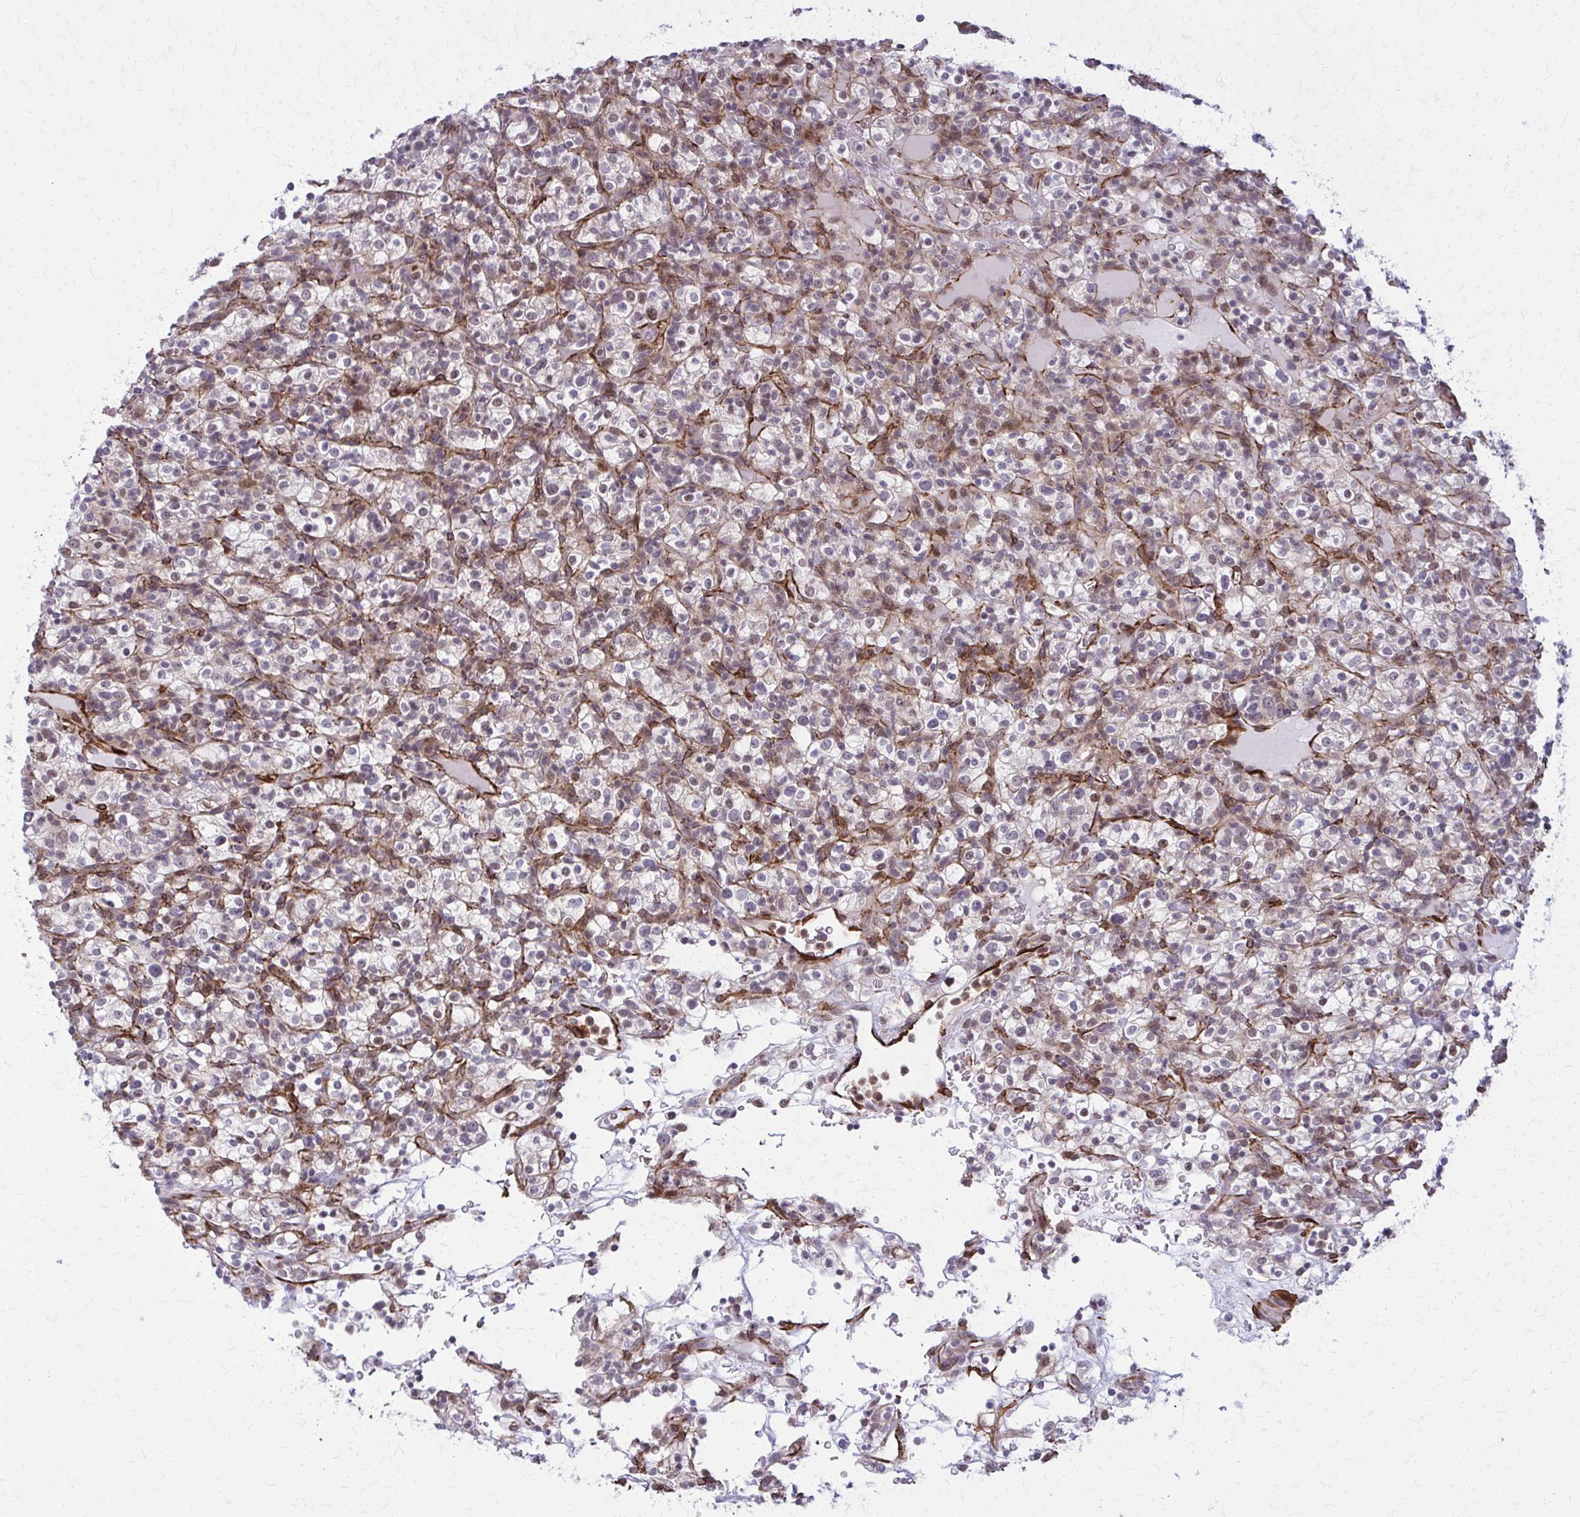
{"staining": {"intensity": "negative", "quantity": "none", "location": "none"}, "tissue": "renal cancer", "cell_type": "Tumor cells", "image_type": "cancer", "snomed": [{"axis": "morphology", "description": "Normal tissue, NOS"}, {"axis": "morphology", "description": "Adenocarcinoma, NOS"}, {"axis": "topography", "description": "Kidney"}], "caption": "The histopathology image demonstrates no staining of tumor cells in renal adenocarcinoma.", "gene": "NRBF2", "patient": {"sex": "female", "age": 72}}